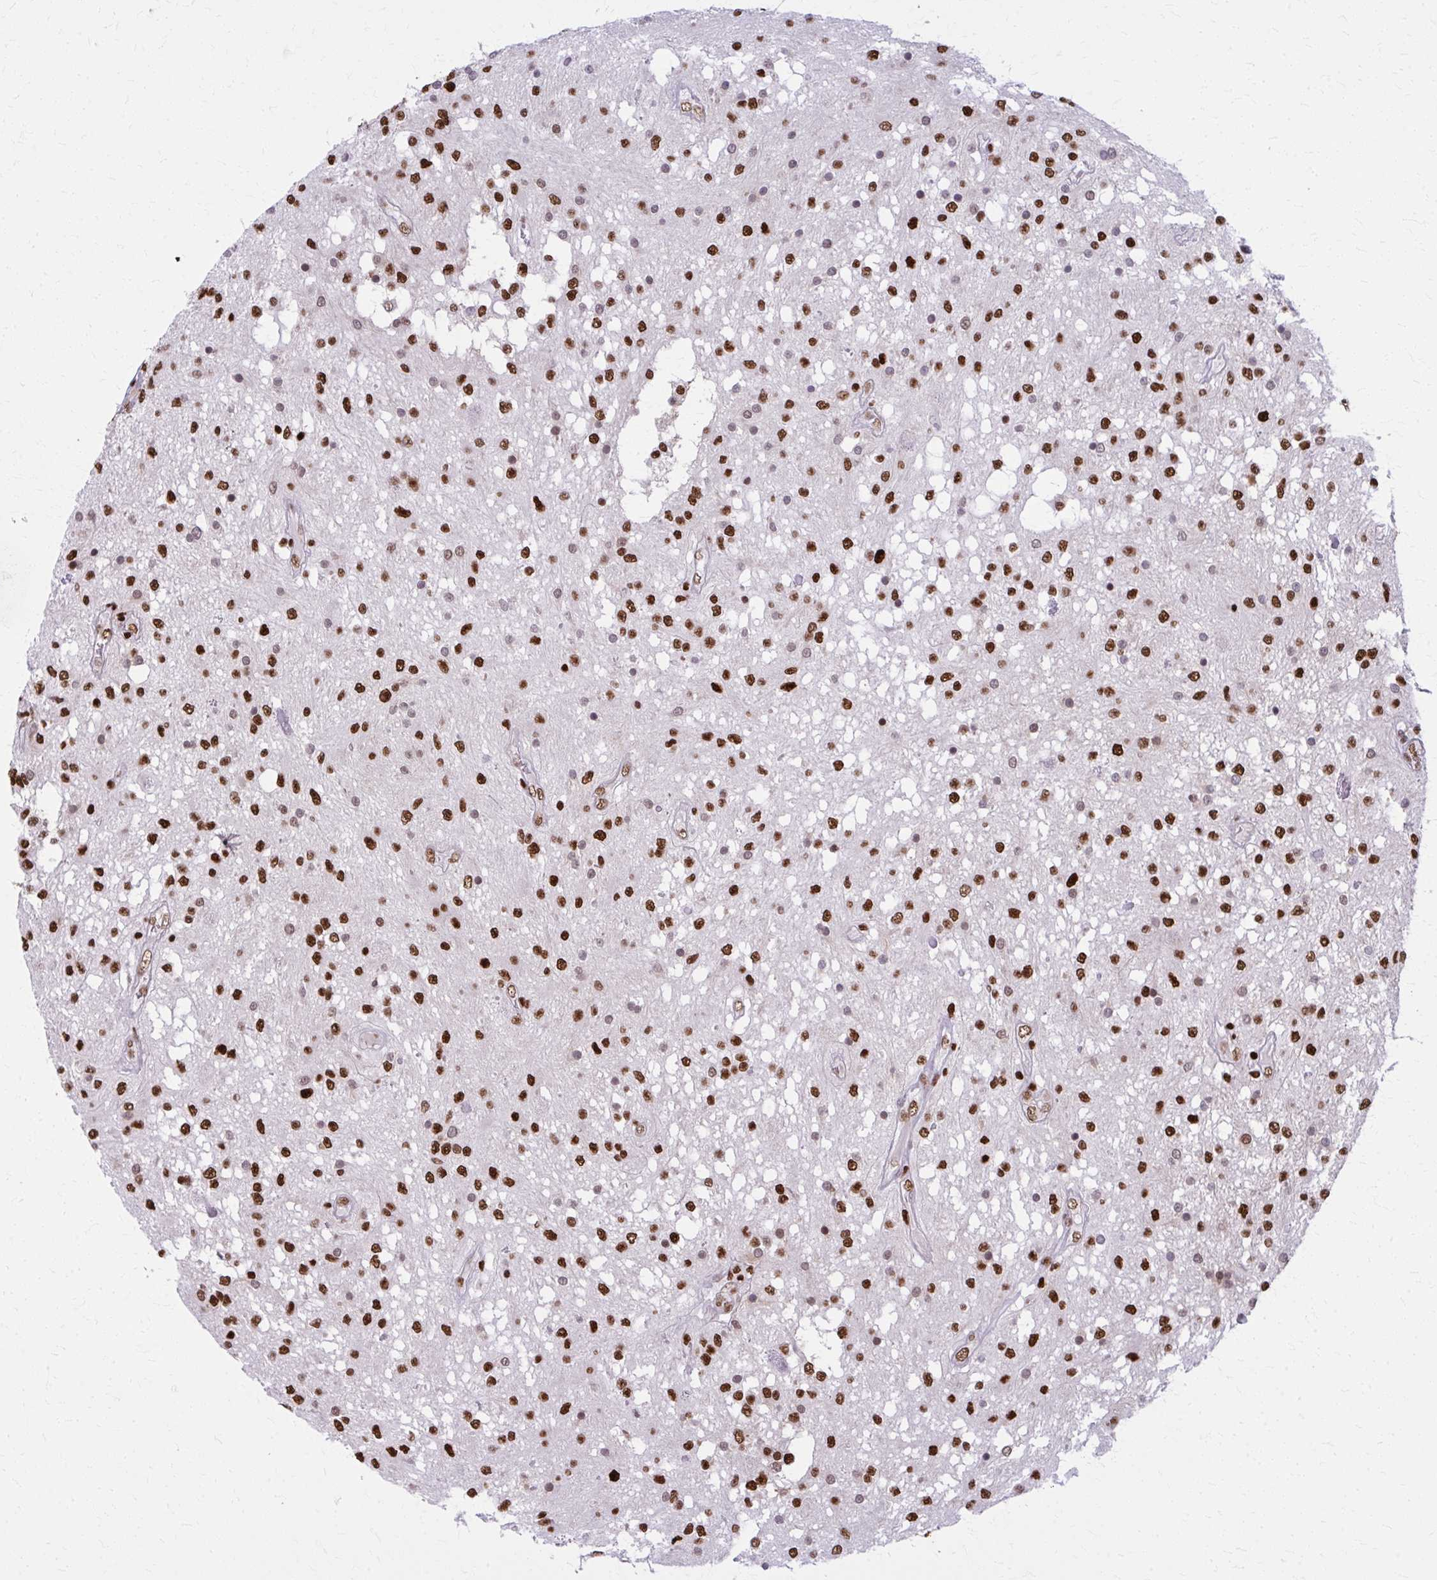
{"staining": {"intensity": "strong", "quantity": ">75%", "location": "nuclear"}, "tissue": "glioma", "cell_type": "Tumor cells", "image_type": "cancer", "snomed": [{"axis": "morphology", "description": "Glioma, malignant, Low grade"}, {"axis": "topography", "description": "Cerebellum"}], "caption": "Immunohistochemistry (IHC) staining of glioma, which exhibits high levels of strong nuclear staining in about >75% of tumor cells indicating strong nuclear protein expression. The staining was performed using DAB (3,3'-diaminobenzidine) (brown) for protein detection and nuclei were counterstained in hematoxylin (blue).", "gene": "ZNF559", "patient": {"sex": "female", "age": 14}}